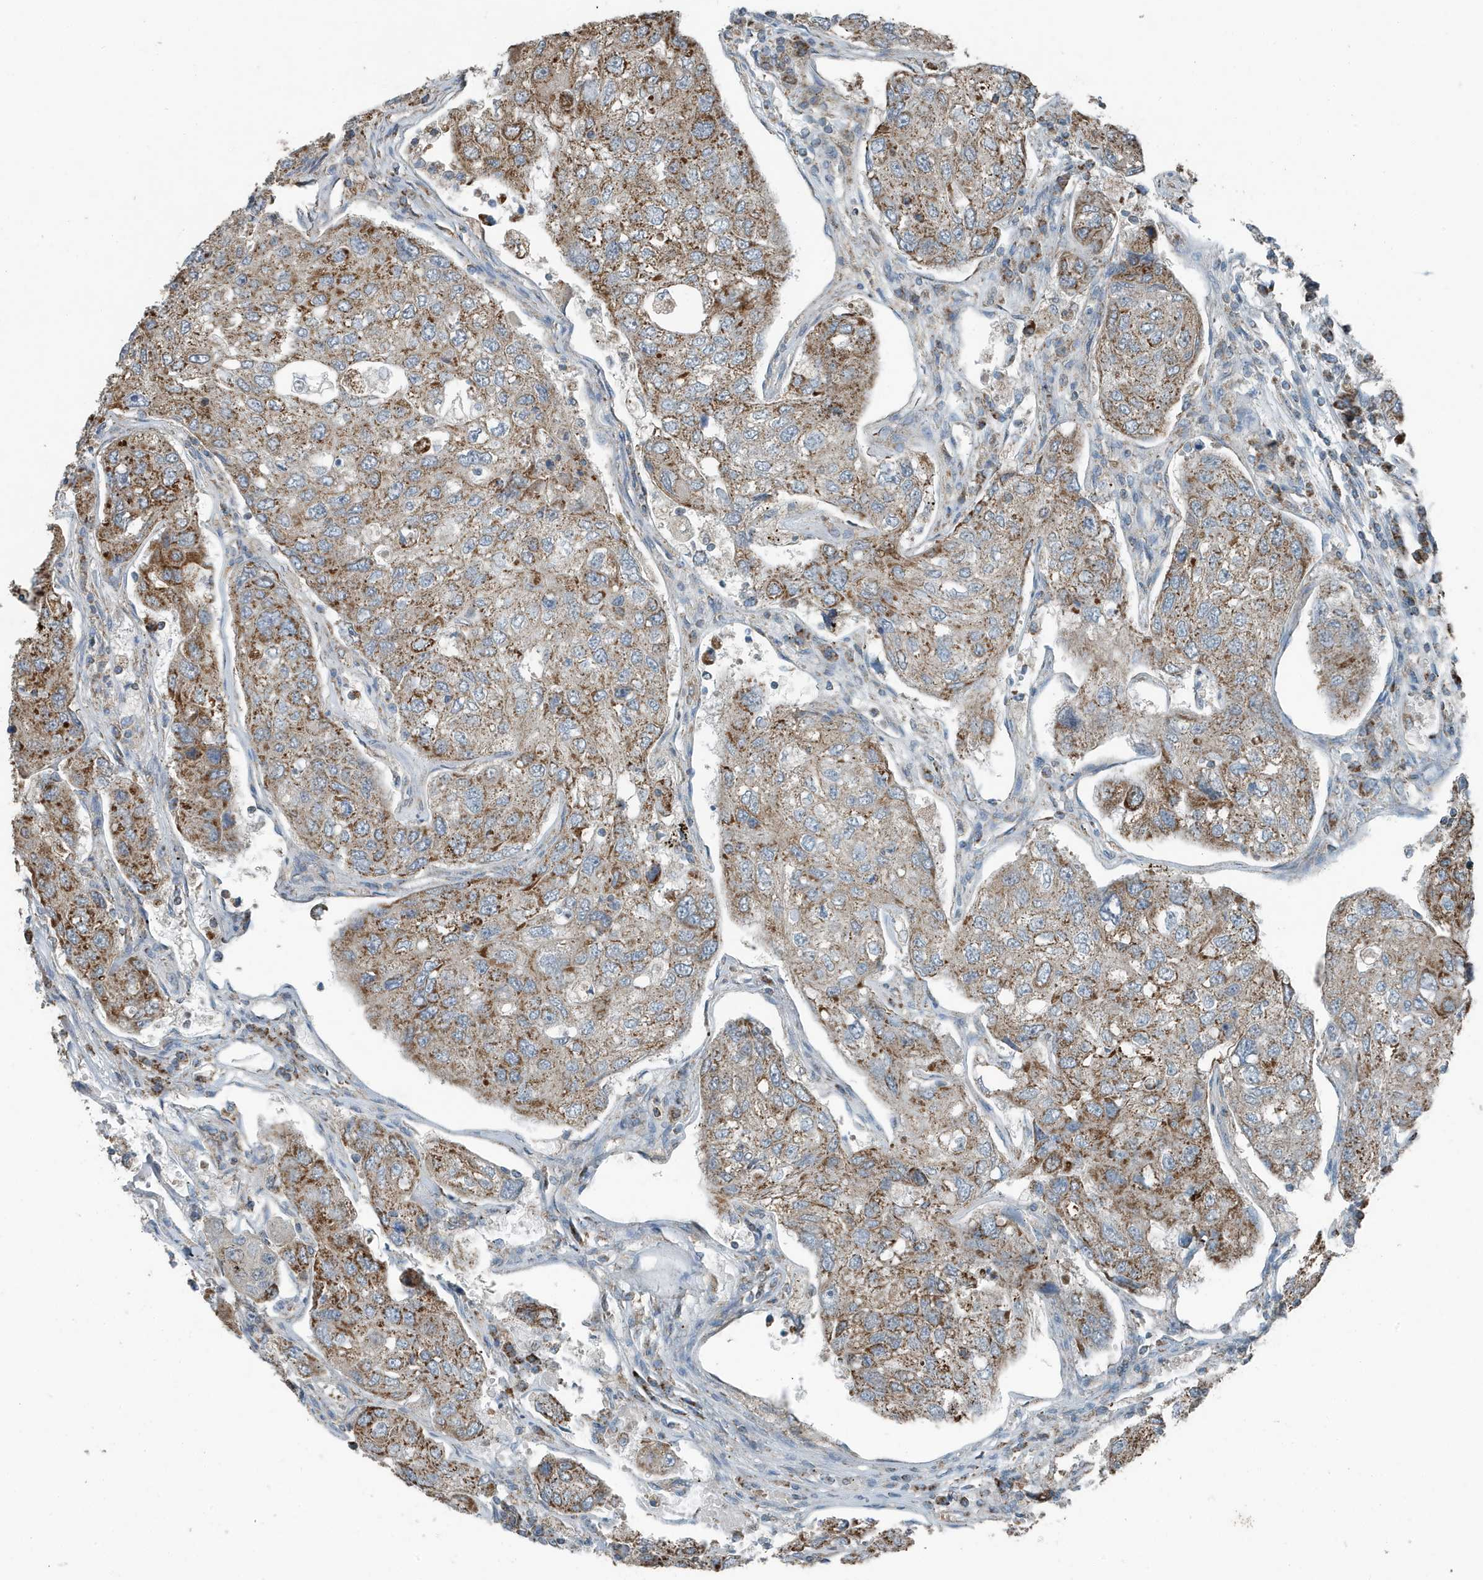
{"staining": {"intensity": "moderate", "quantity": ">75%", "location": "cytoplasmic/membranous"}, "tissue": "urothelial cancer", "cell_type": "Tumor cells", "image_type": "cancer", "snomed": [{"axis": "morphology", "description": "Urothelial carcinoma, High grade"}, {"axis": "topography", "description": "Lymph node"}, {"axis": "topography", "description": "Urinary bladder"}], "caption": "Human urothelial cancer stained for a protein (brown) exhibits moderate cytoplasmic/membranous positive expression in about >75% of tumor cells.", "gene": "MT-CYB", "patient": {"sex": "male", "age": 51}}